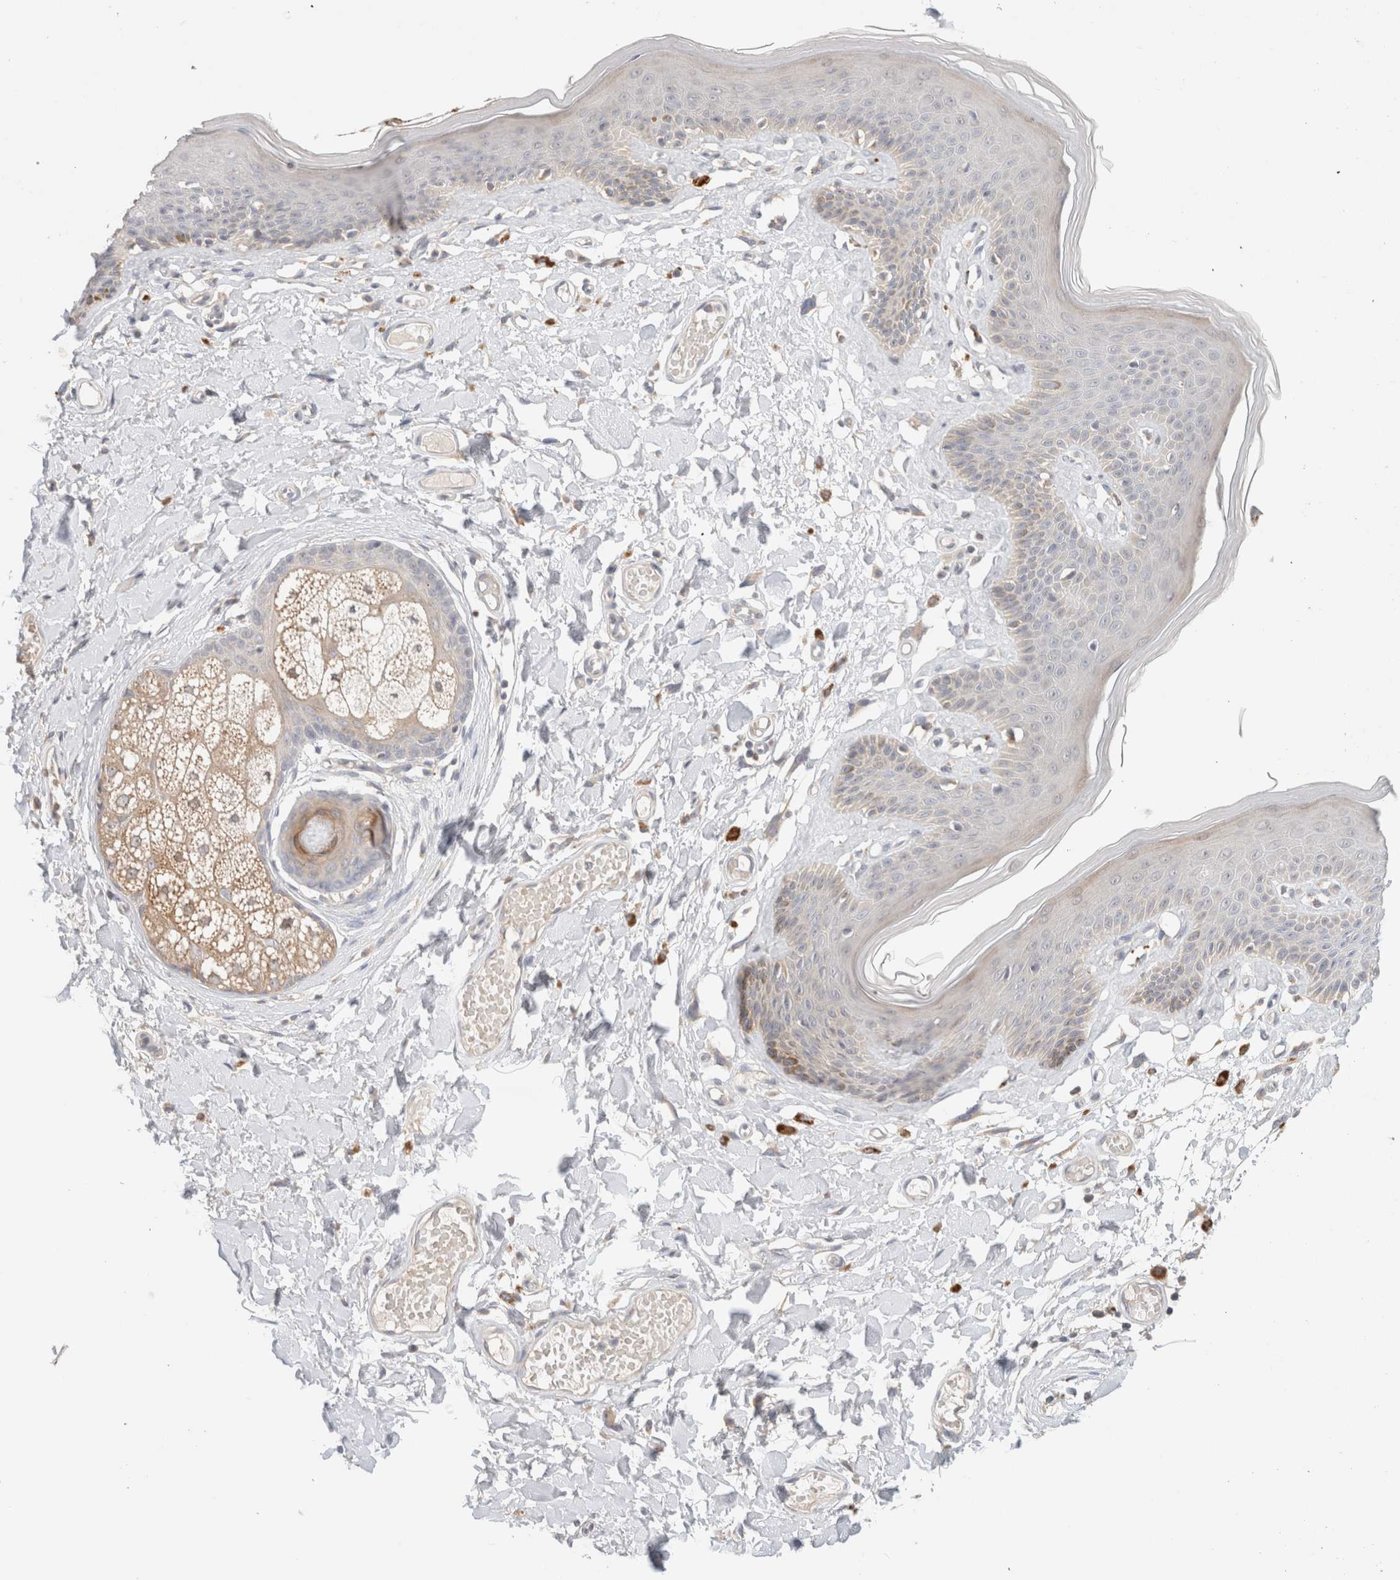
{"staining": {"intensity": "moderate", "quantity": "<25%", "location": "cytoplasmic/membranous"}, "tissue": "skin", "cell_type": "Epidermal cells", "image_type": "normal", "snomed": [{"axis": "morphology", "description": "Normal tissue, NOS"}, {"axis": "topography", "description": "Vulva"}], "caption": "Brown immunohistochemical staining in normal skin exhibits moderate cytoplasmic/membranous positivity in approximately <25% of epidermal cells.", "gene": "CA13", "patient": {"sex": "female", "age": 73}}